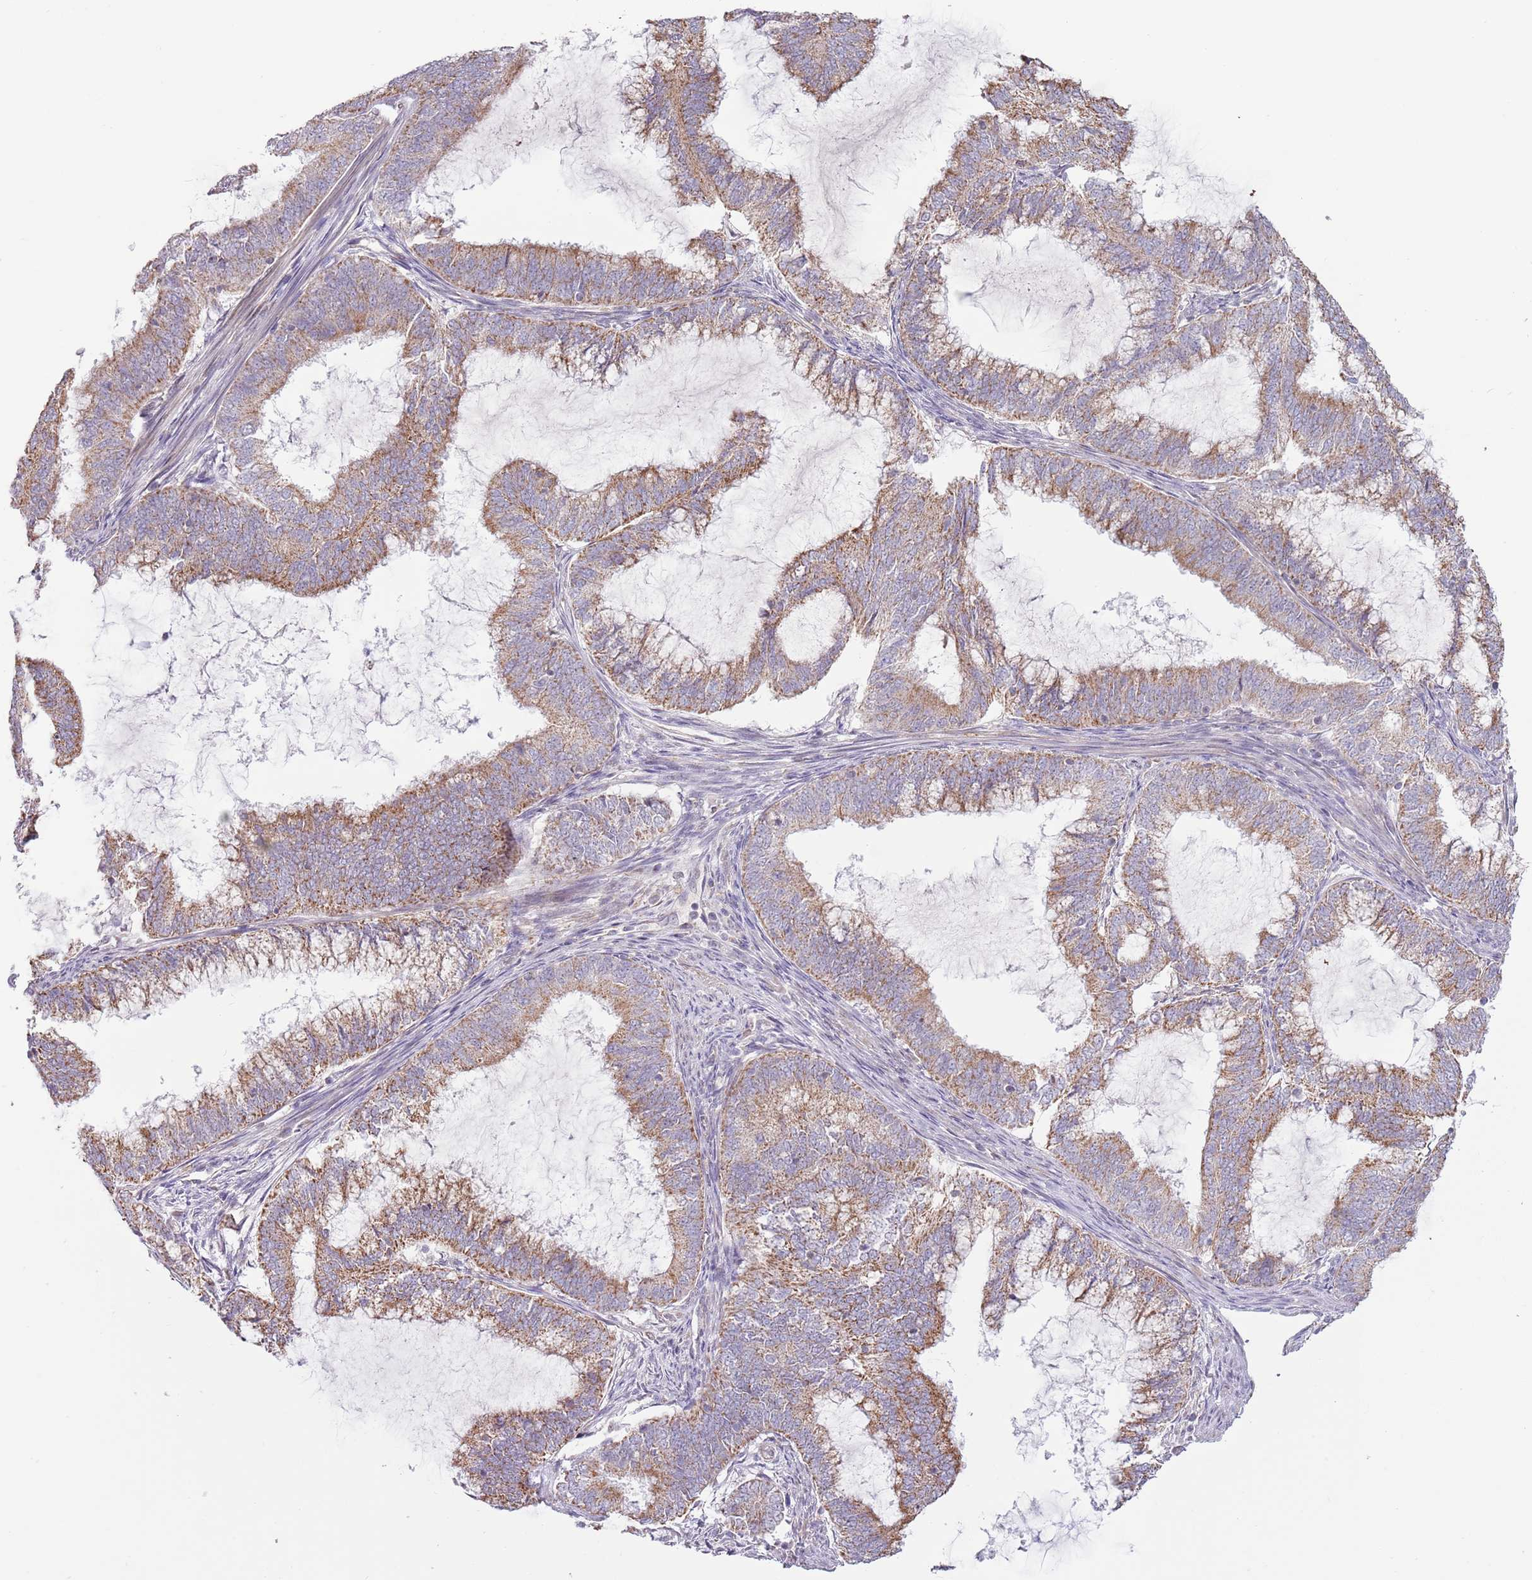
{"staining": {"intensity": "moderate", "quantity": ">75%", "location": "cytoplasmic/membranous"}, "tissue": "endometrial cancer", "cell_type": "Tumor cells", "image_type": "cancer", "snomed": [{"axis": "morphology", "description": "Adenocarcinoma, NOS"}, {"axis": "topography", "description": "Endometrium"}], "caption": "There is medium levels of moderate cytoplasmic/membranous staining in tumor cells of endometrial adenocarcinoma, as demonstrated by immunohistochemical staining (brown color).", "gene": "MLLT11", "patient": {"sex": "female", "age": 51}}